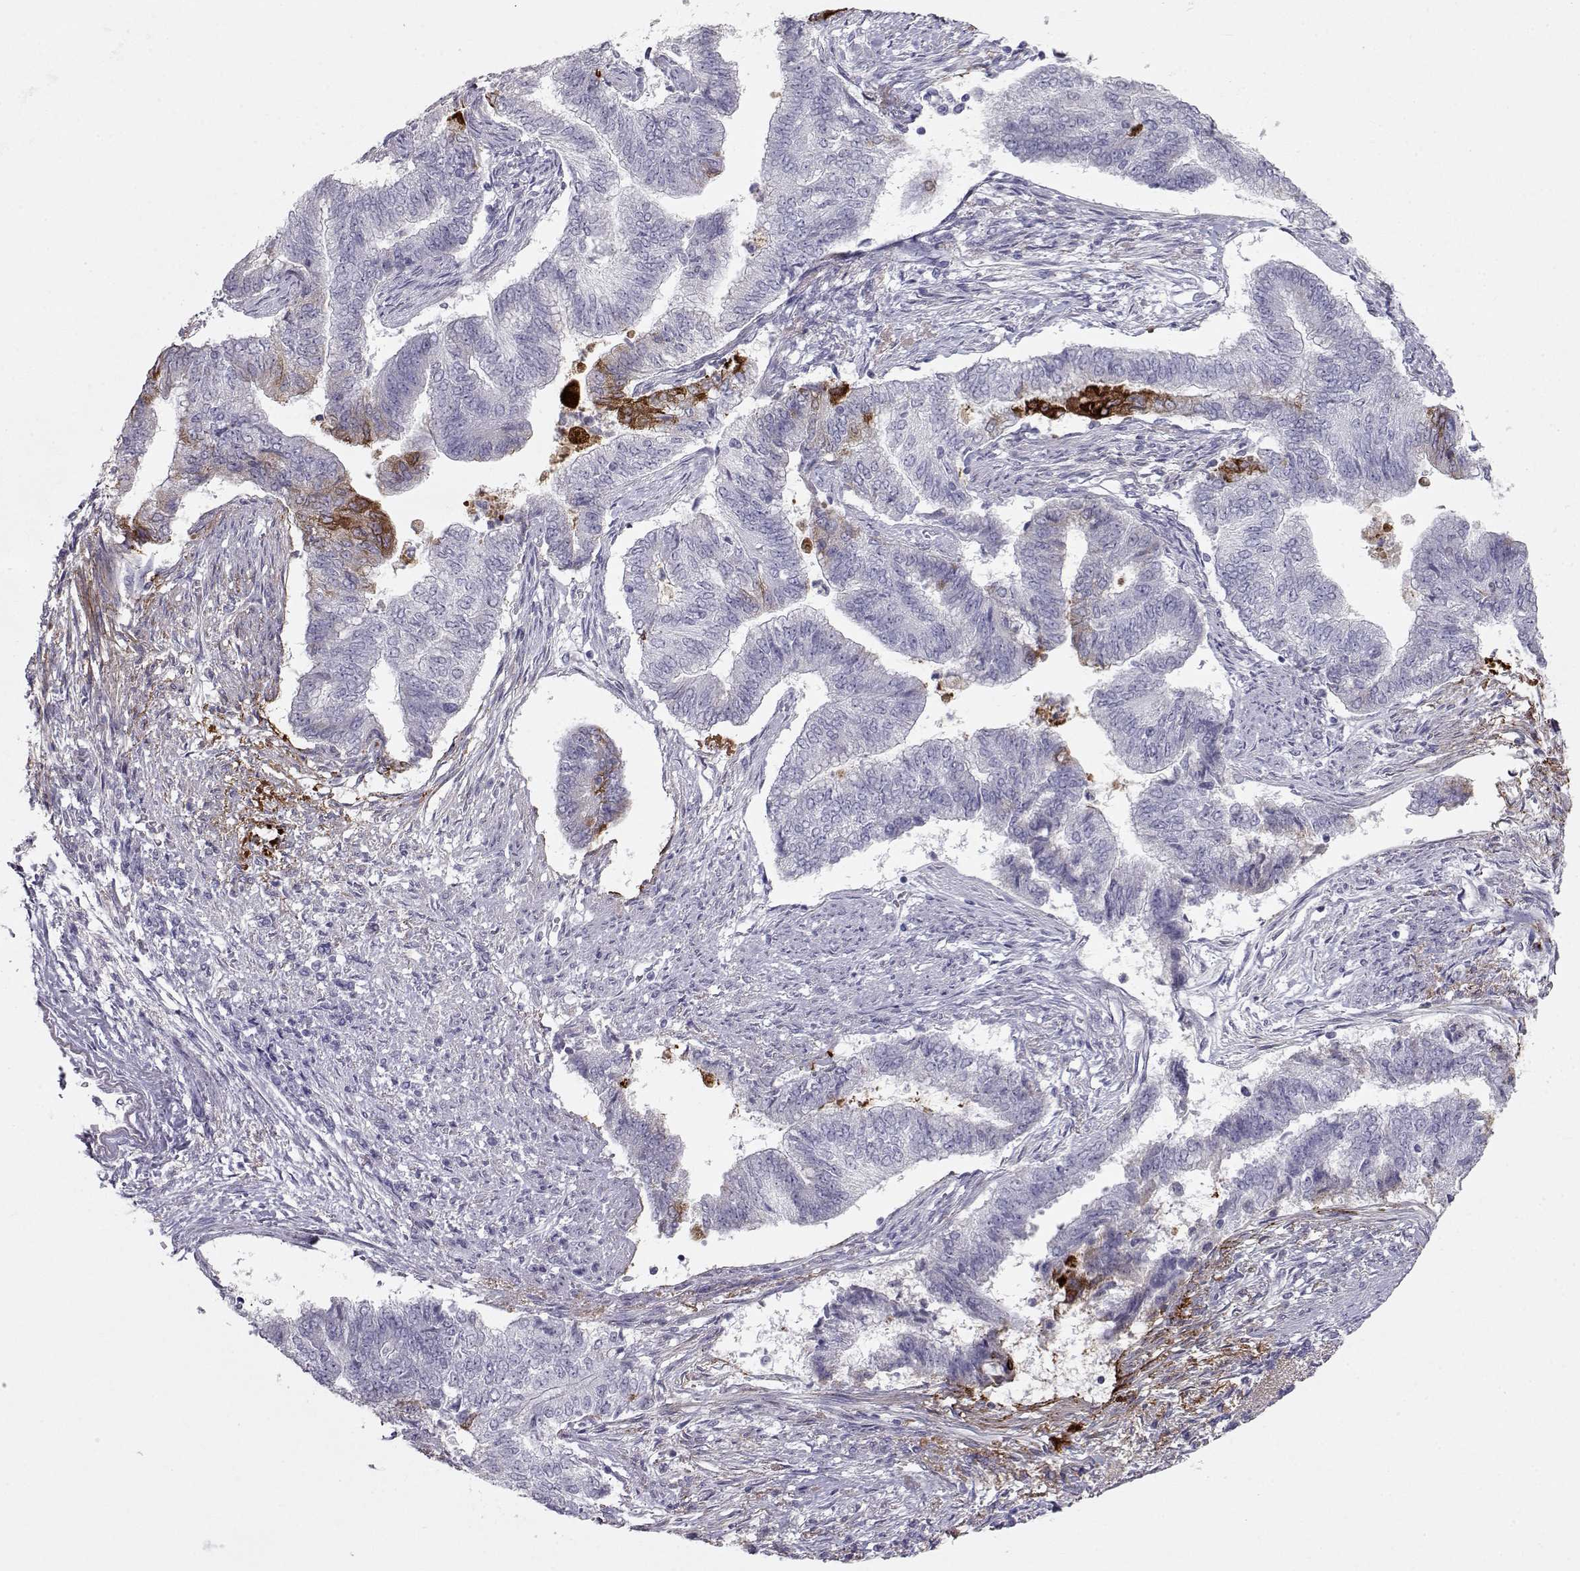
{"staining": {"intensity": "strong", "quantity": "<25%", "location": "cytoplasmic/membranous"}, "tissue": "endometrial cancer", "cell_type": "Tumor cells", "image_type": "cancer", "snomed": [{"axis": "morphology", "description": "Adenocarcinoma, NOS"}, {"axis": "topography", "description": "Endometrium"}], "caption": "A brown stain shows strong cytoplasmic/membranous positivity of a protein in human endometrial cancer (adenocarcinoma) tumor cells.", "gene": "LAMB3", "patient": {"sex": "female", "age": 65}}